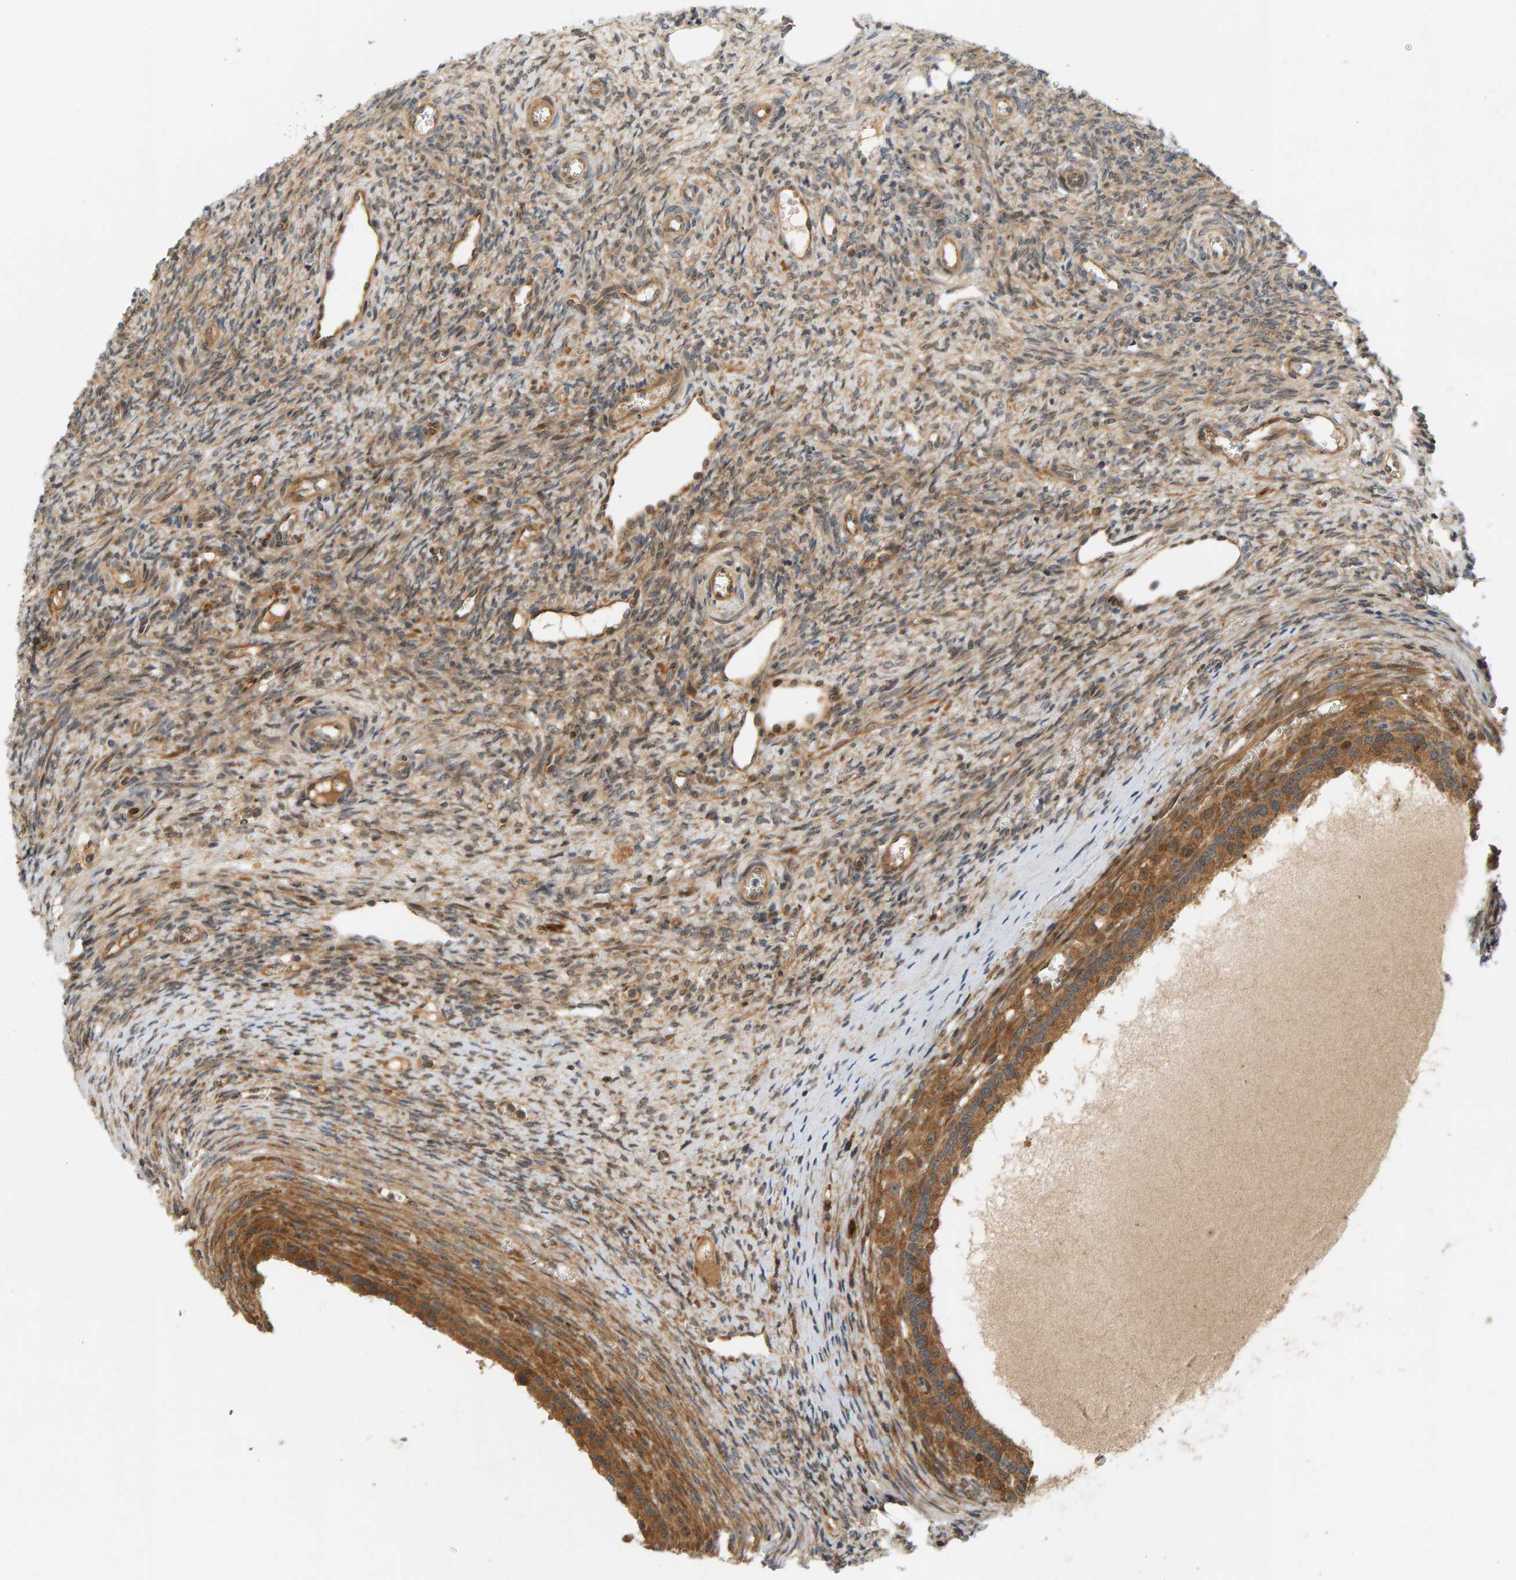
{"staining": {"intensity": "moderate", "quantity": ">75%", "location": "cytoplasmic/membranous"}, "tissue": "ovary", "cell_type": "Follicle cells", "image_type": "normal", "snomed": [{"axis": "morphology", "description": "Normal tissue, NOS"}, {"axis": "topography", "description": "Ovary"}], "caption": "Immunohistochemistry (DAB) staining of benign ovary demonstrates moderate cytoplasmic/membranous protein expression in approximately >75% of follicle cells.", "gene": "BAHCC1", "patient": {"sex": "female", "age": 41}}